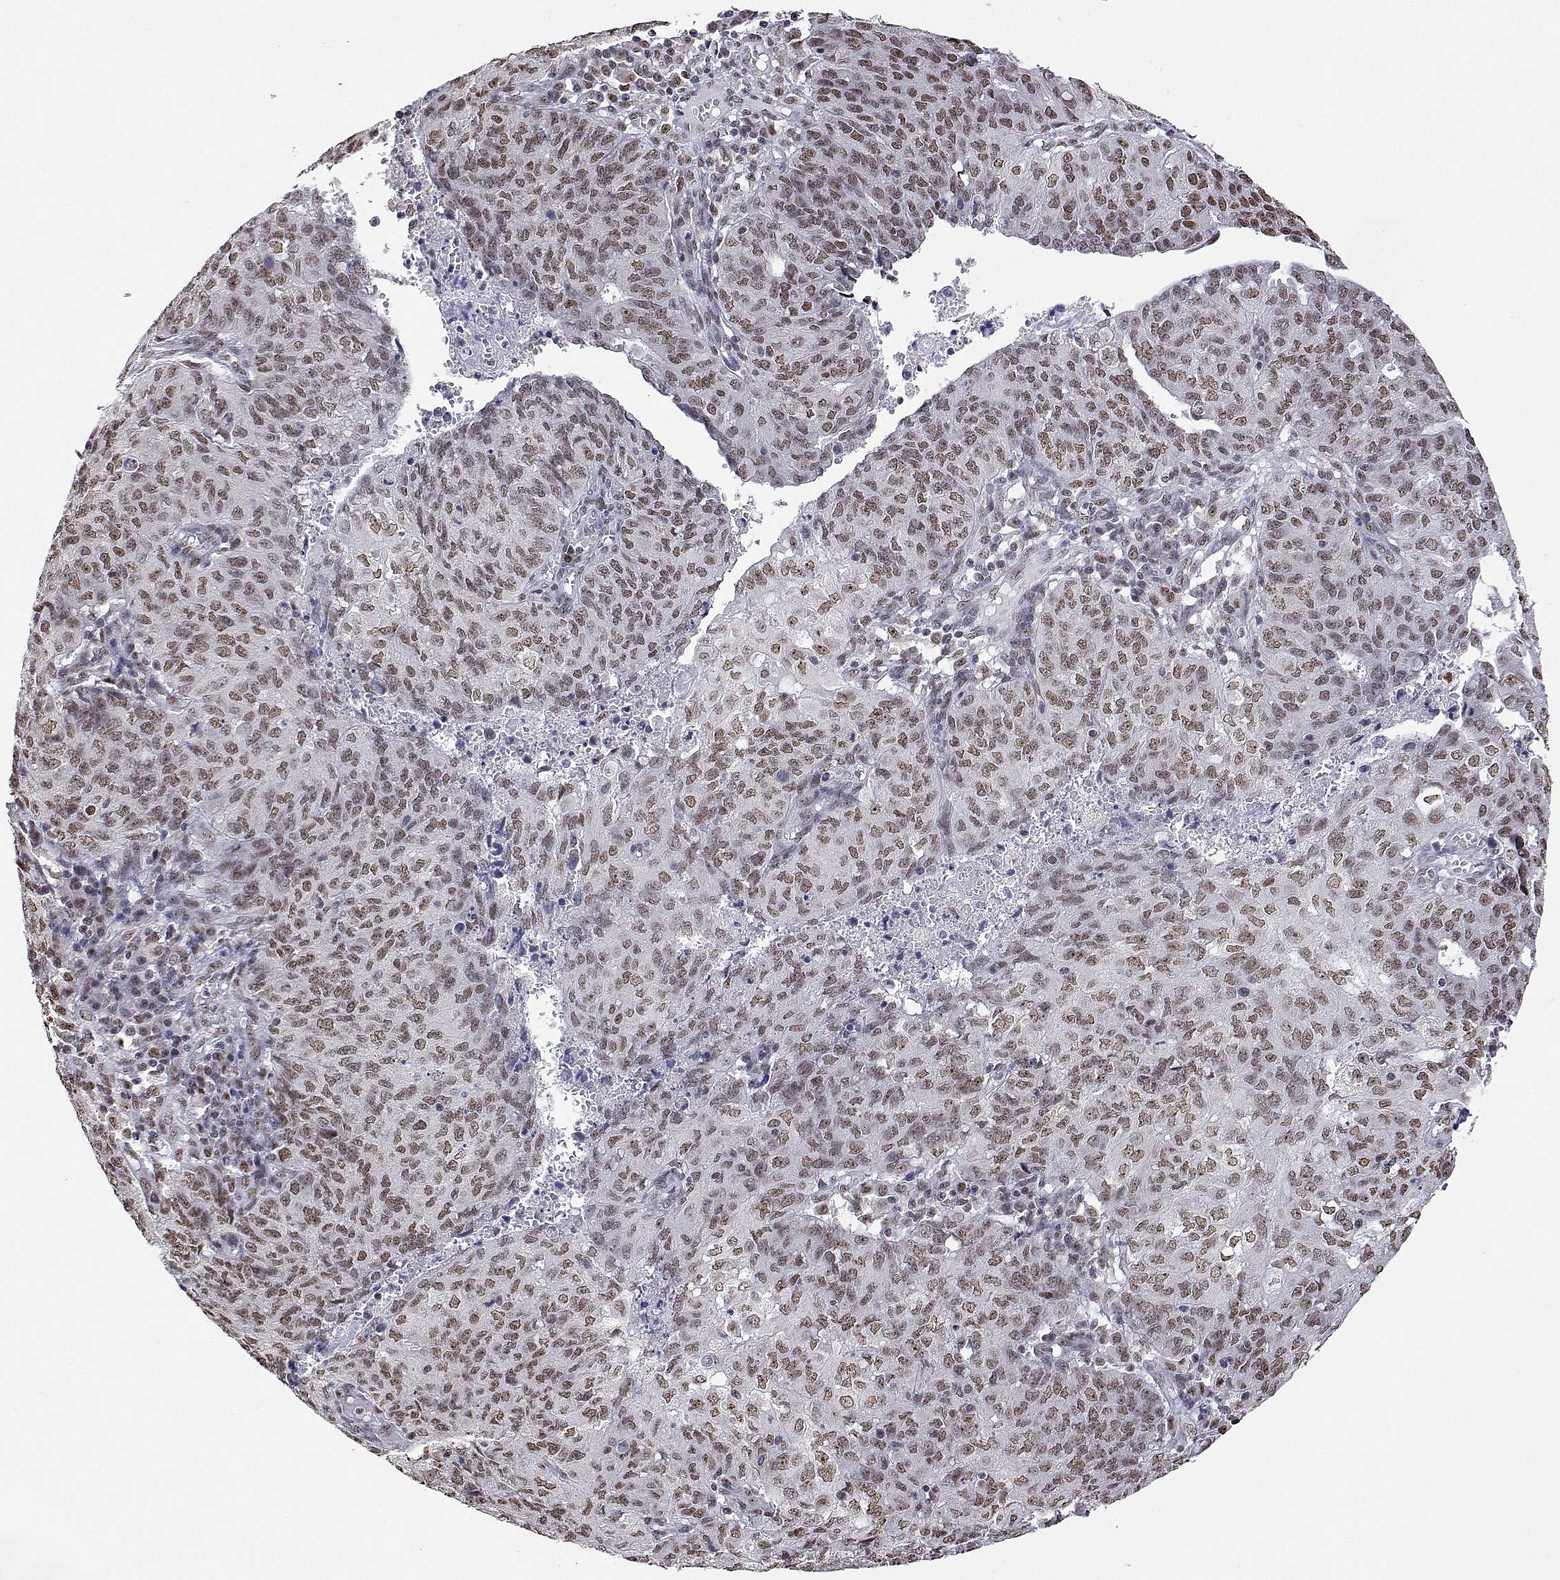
{"staining": {"intensity": "moderate", "quantity": ">75%", "location": "nuclear"}, "tissue": "endometrial cancer", "cell_type": "Tumor cells", "image_type": "cancer", "snomed": [{"axis": "morphology", "description": "Adenocarcinoma, NOS"}, {"axis": "topography", "description": "Endometrium"}], "caption": "Brown immunohistochemical staining in human endometrial cancer (adenocarcinoma) exhibits moderate nuclear expression in approximately >75% of tumor cells.", "gene": "ADAR", "patient": {"sex": "female", "age": 82}}